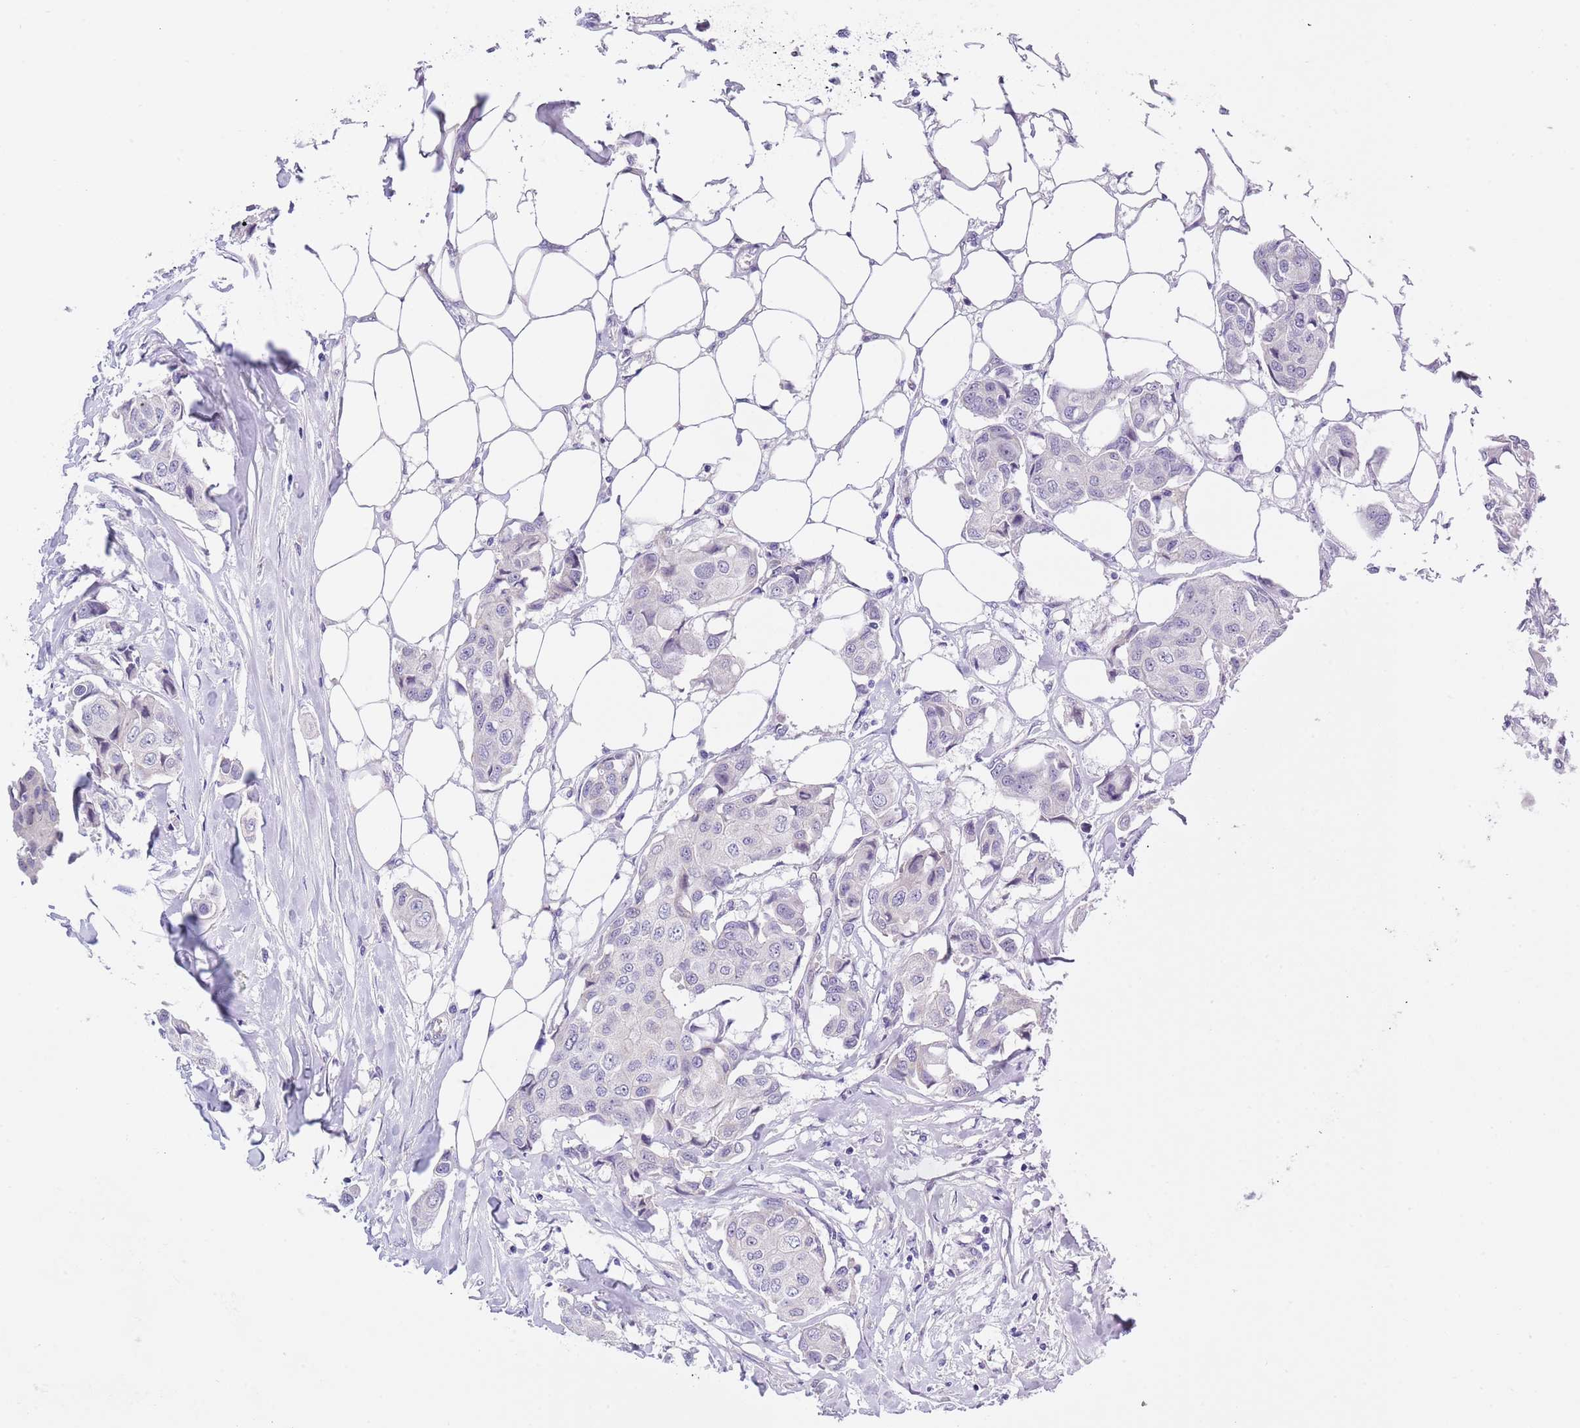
{"staining": {"intensity": "negative", "quantity": "none", "location": "none"}, "tissue": "breast cancer", "cell_type": "Tumor cells", "image_type": "cancer", "snomed": [{"axis": "morphology", "description": "Duct carcinoma"}, {"axis": "topography", "description": "Breast"}, {"axis": "topography", "description": "Lymph node"}], "caption": "IHC image of neoplastic tissue: breast cancer (intraductal carcinoma) stained with DAB reveals no significant protein positivity in tumor cells. (DAB (3,3'-diaminobenzidine) immunohistochemistry (IHC), high magnification).", "gene": "NET1", "patient": {"sex": "female", "age": 80}}